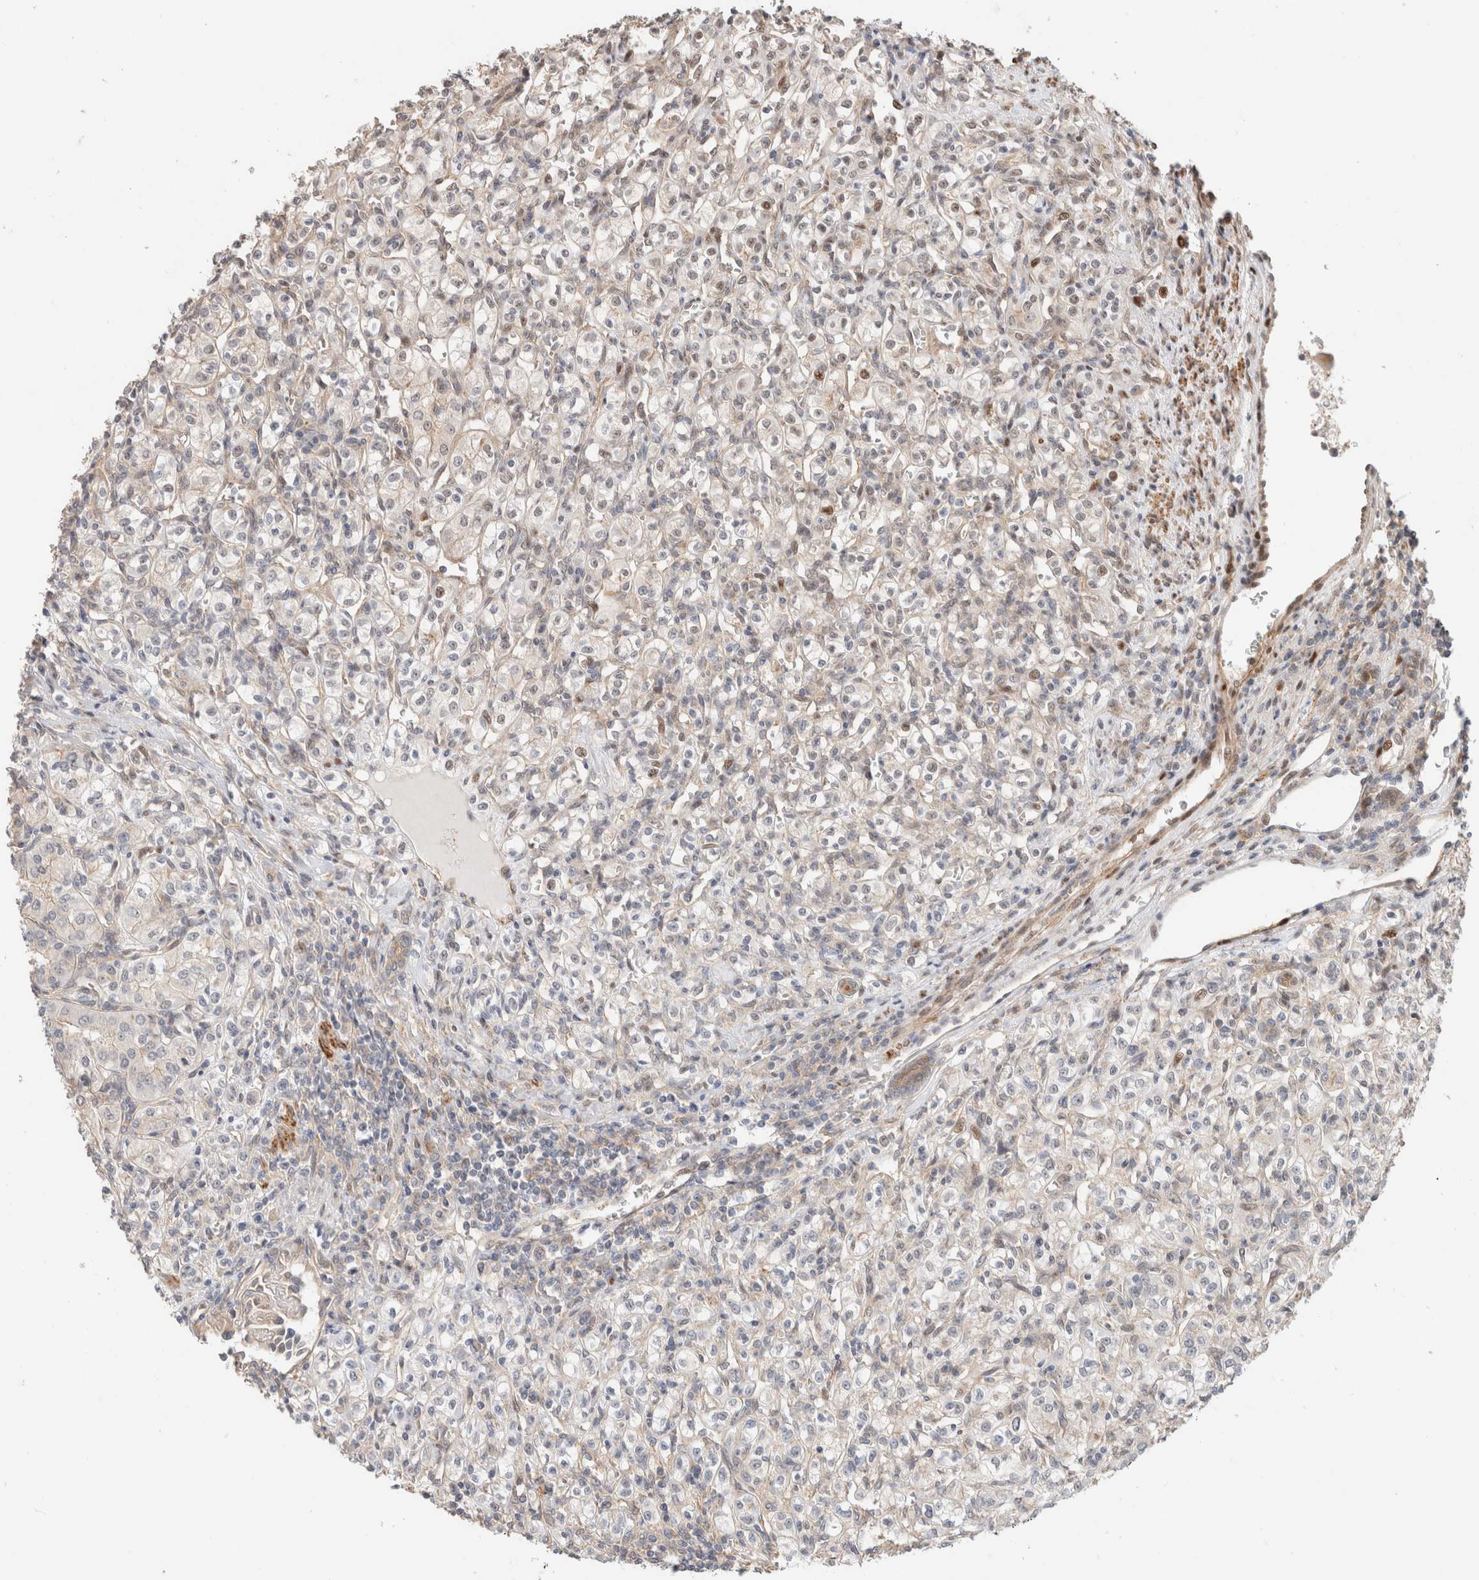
{"staining": {"intensity": "weak", "quantity": "<25%", "location": "nuclear"}, "tissue": "renal cancer", "cell_type": "Tumor cells", "image_type": "cancer", "snomed": [{"axis": "morphology", "description": "Adenocarcinoma, NOS"}, {"axis": "topography", "description": "Kidney"}], "caption": "Renal adenocarcinoma was stained to show a protein in brown. There is no significant staining in tumor cells.", "gene": "ID3", "patient": {"sex": "male", "age": 77}}